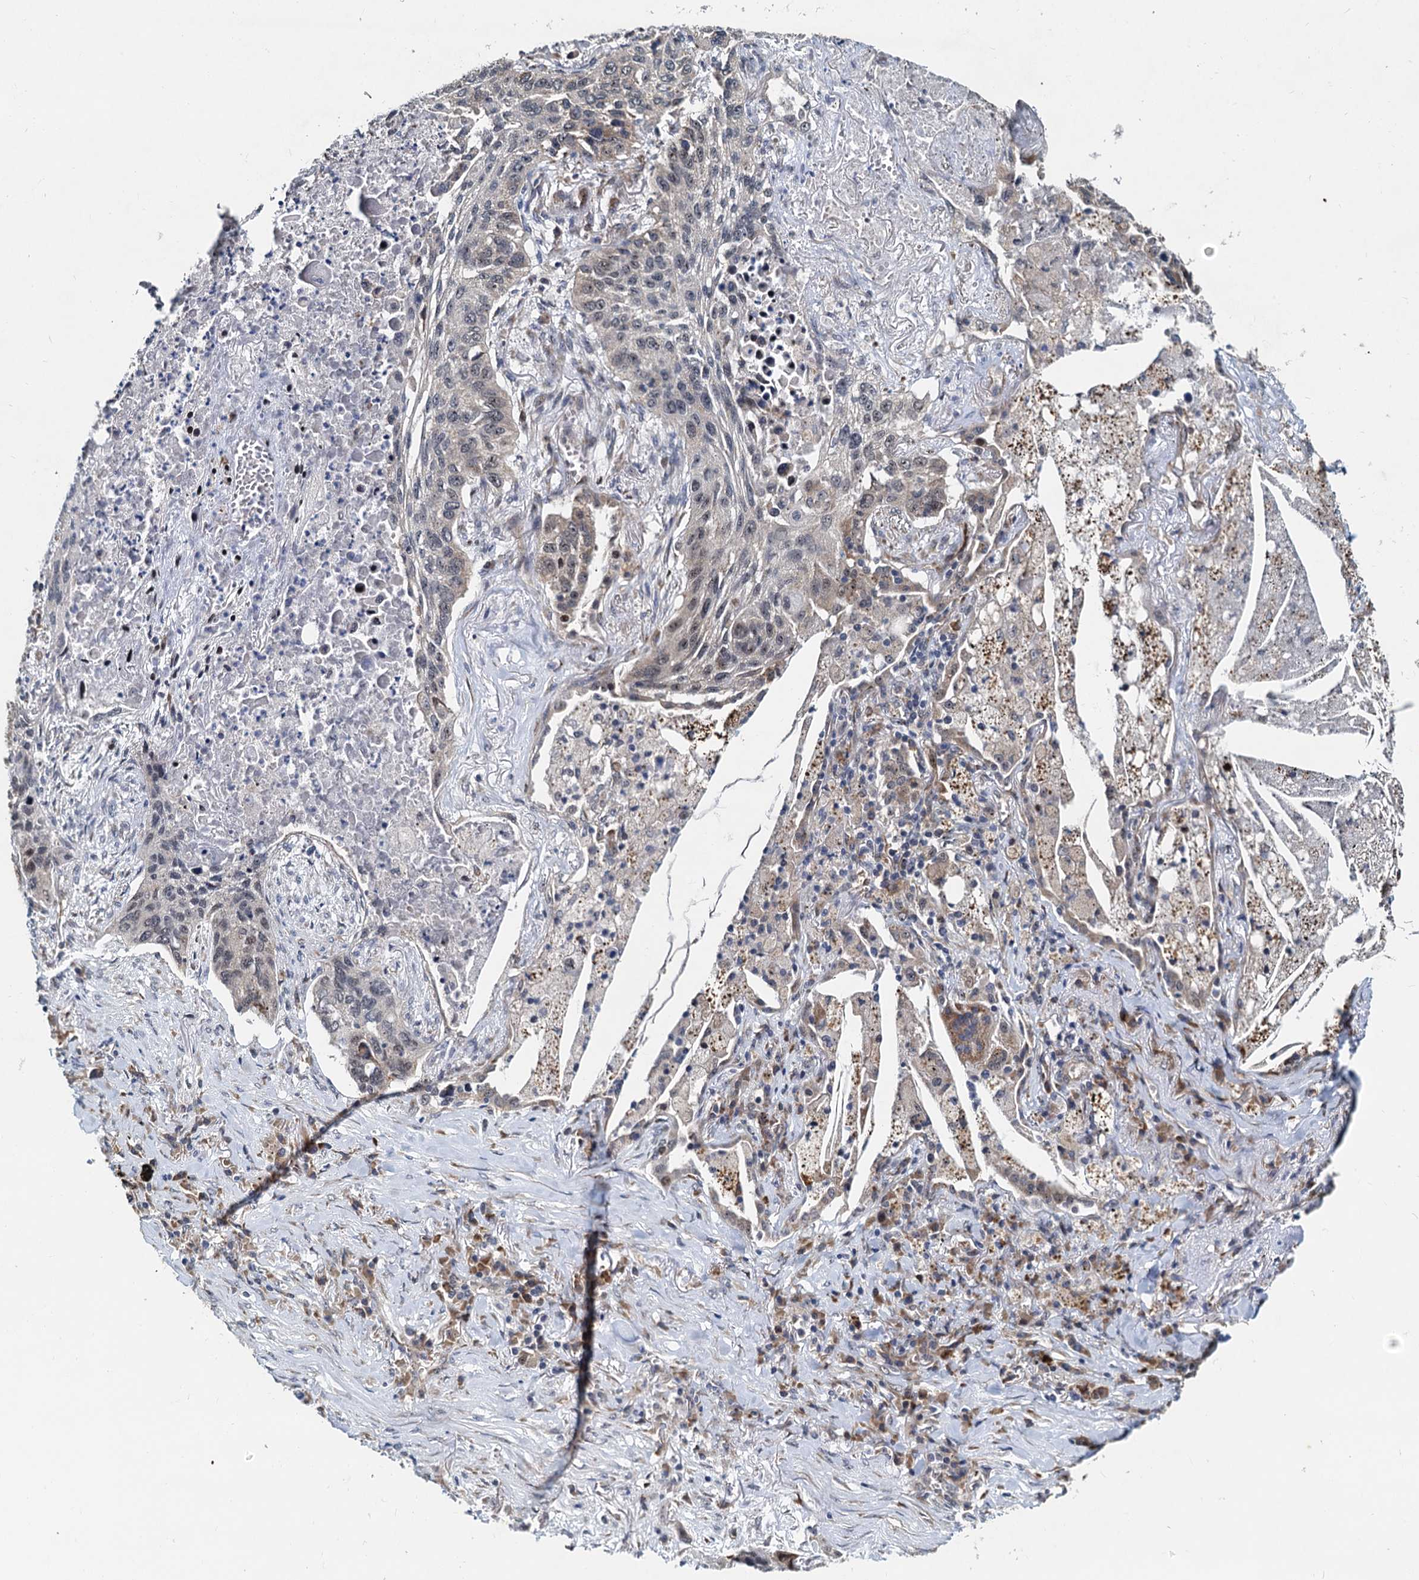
{"staining": {"intensity": "negative", "quantity": "none", "location": "none"}, "tissue": "lung cancer", "cell_type": "Tumor cells", "image_type": "cancer", "snomed": [{"axis": "morphology", "description": "Squamous cell carcinoma, NOS"}, {"axis": "topography", "description": "Lung"}], "caption": "A micrograph of human lung cancer is negative for staining in tumor cells. (DAB immunohistochemistry (IHC) visualized using brightfield microscopy, high magnification).", "gene": "DNAJC21", "patient": {"sex": "female", "age": 63}}